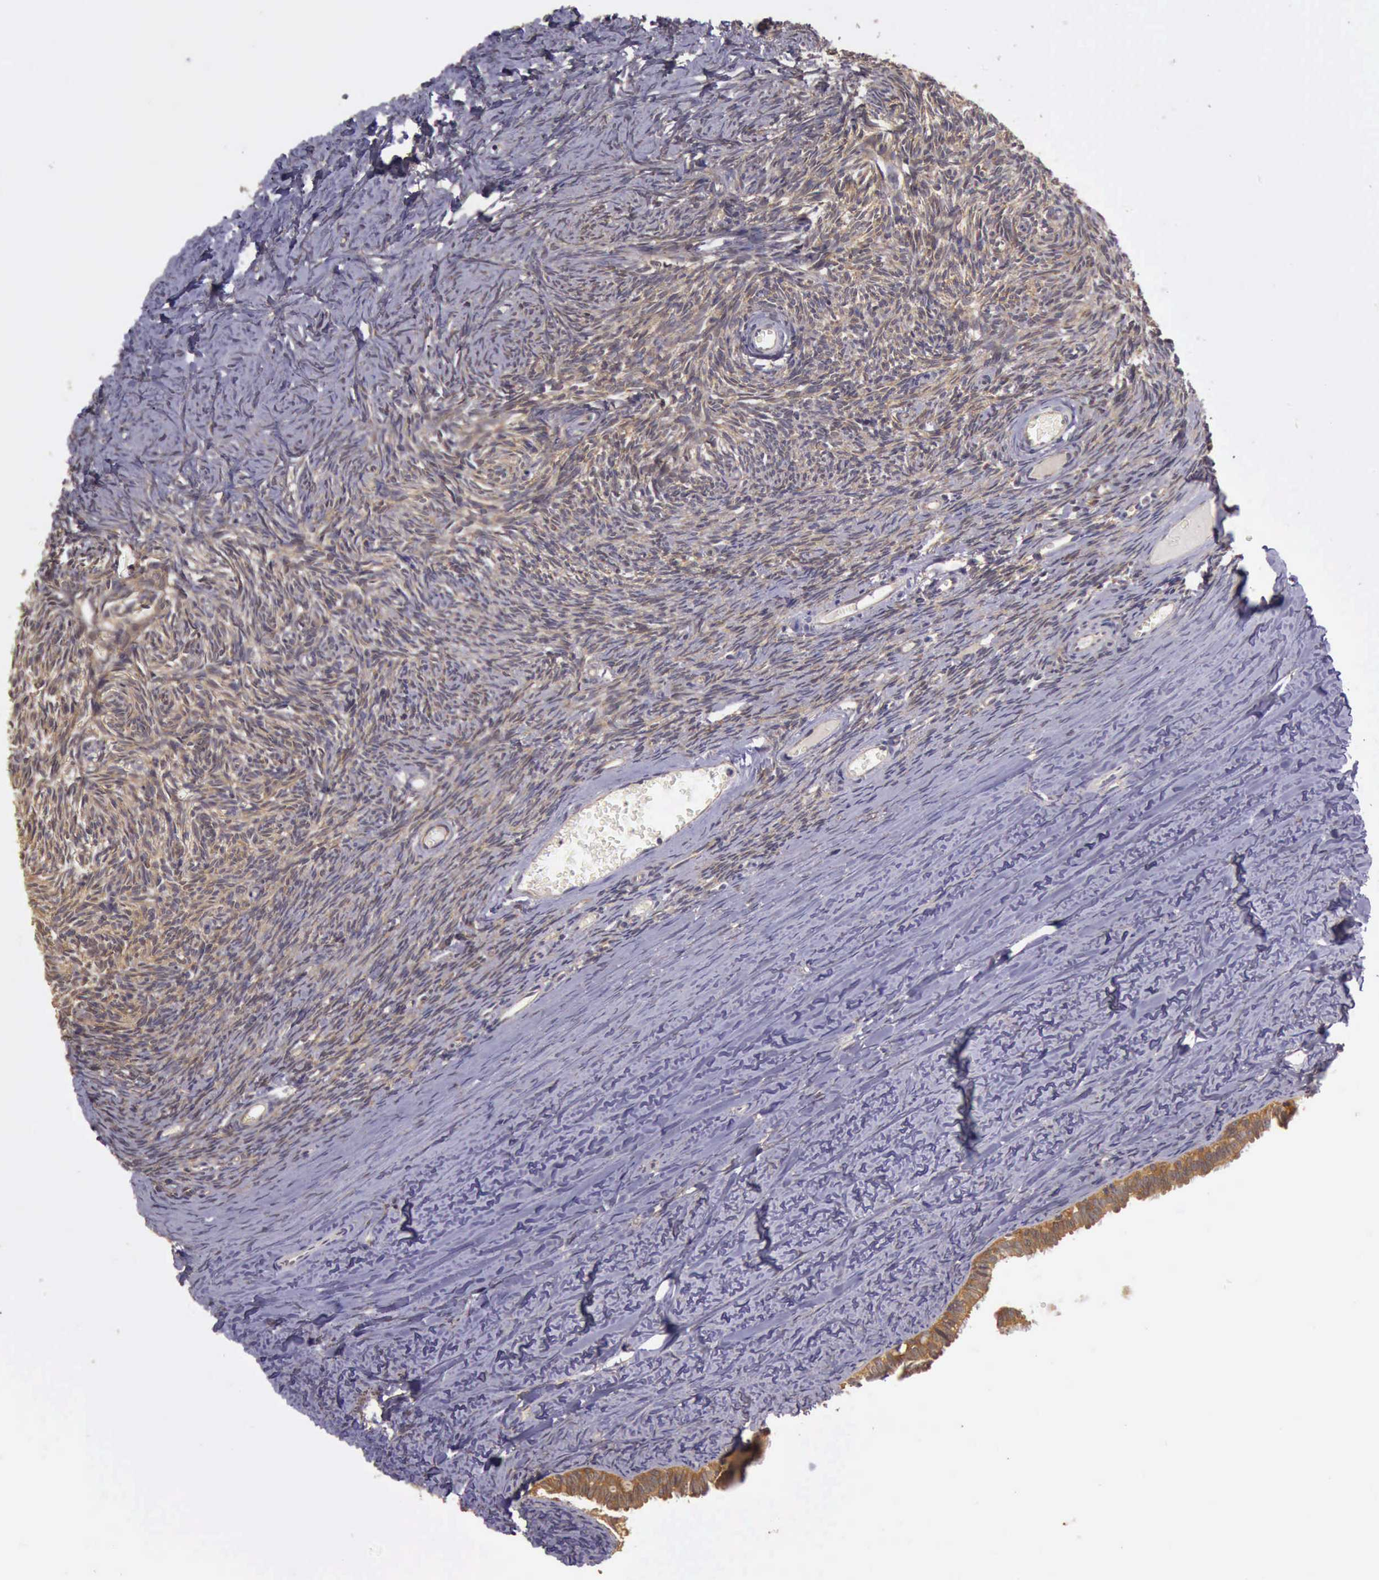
{"staining": {"intensity": "moderate", "quantity": ">75%", "location": "cytoplasmic/membranous"}, "tissue": "ovary", "cell_type": "Follicle cells", "image_type": "normal", "snomed": [{"axis": "morphology", "description": "Normal tissue, NOS"}, {"axis": "topography", "description": "Ovary"}], "caption": "Moderate cytoplasmic/membranous protein expression is identified in approximately >75% of follicle cells in ovary. The staining was performed using DAB (3,3'-diaminobenzidine), with brown indicating positive protein expression. Nuclei are stained blue with hematoxylin.", "gene": "EIF5", "patient": {"sex": "female", "age": 59}}